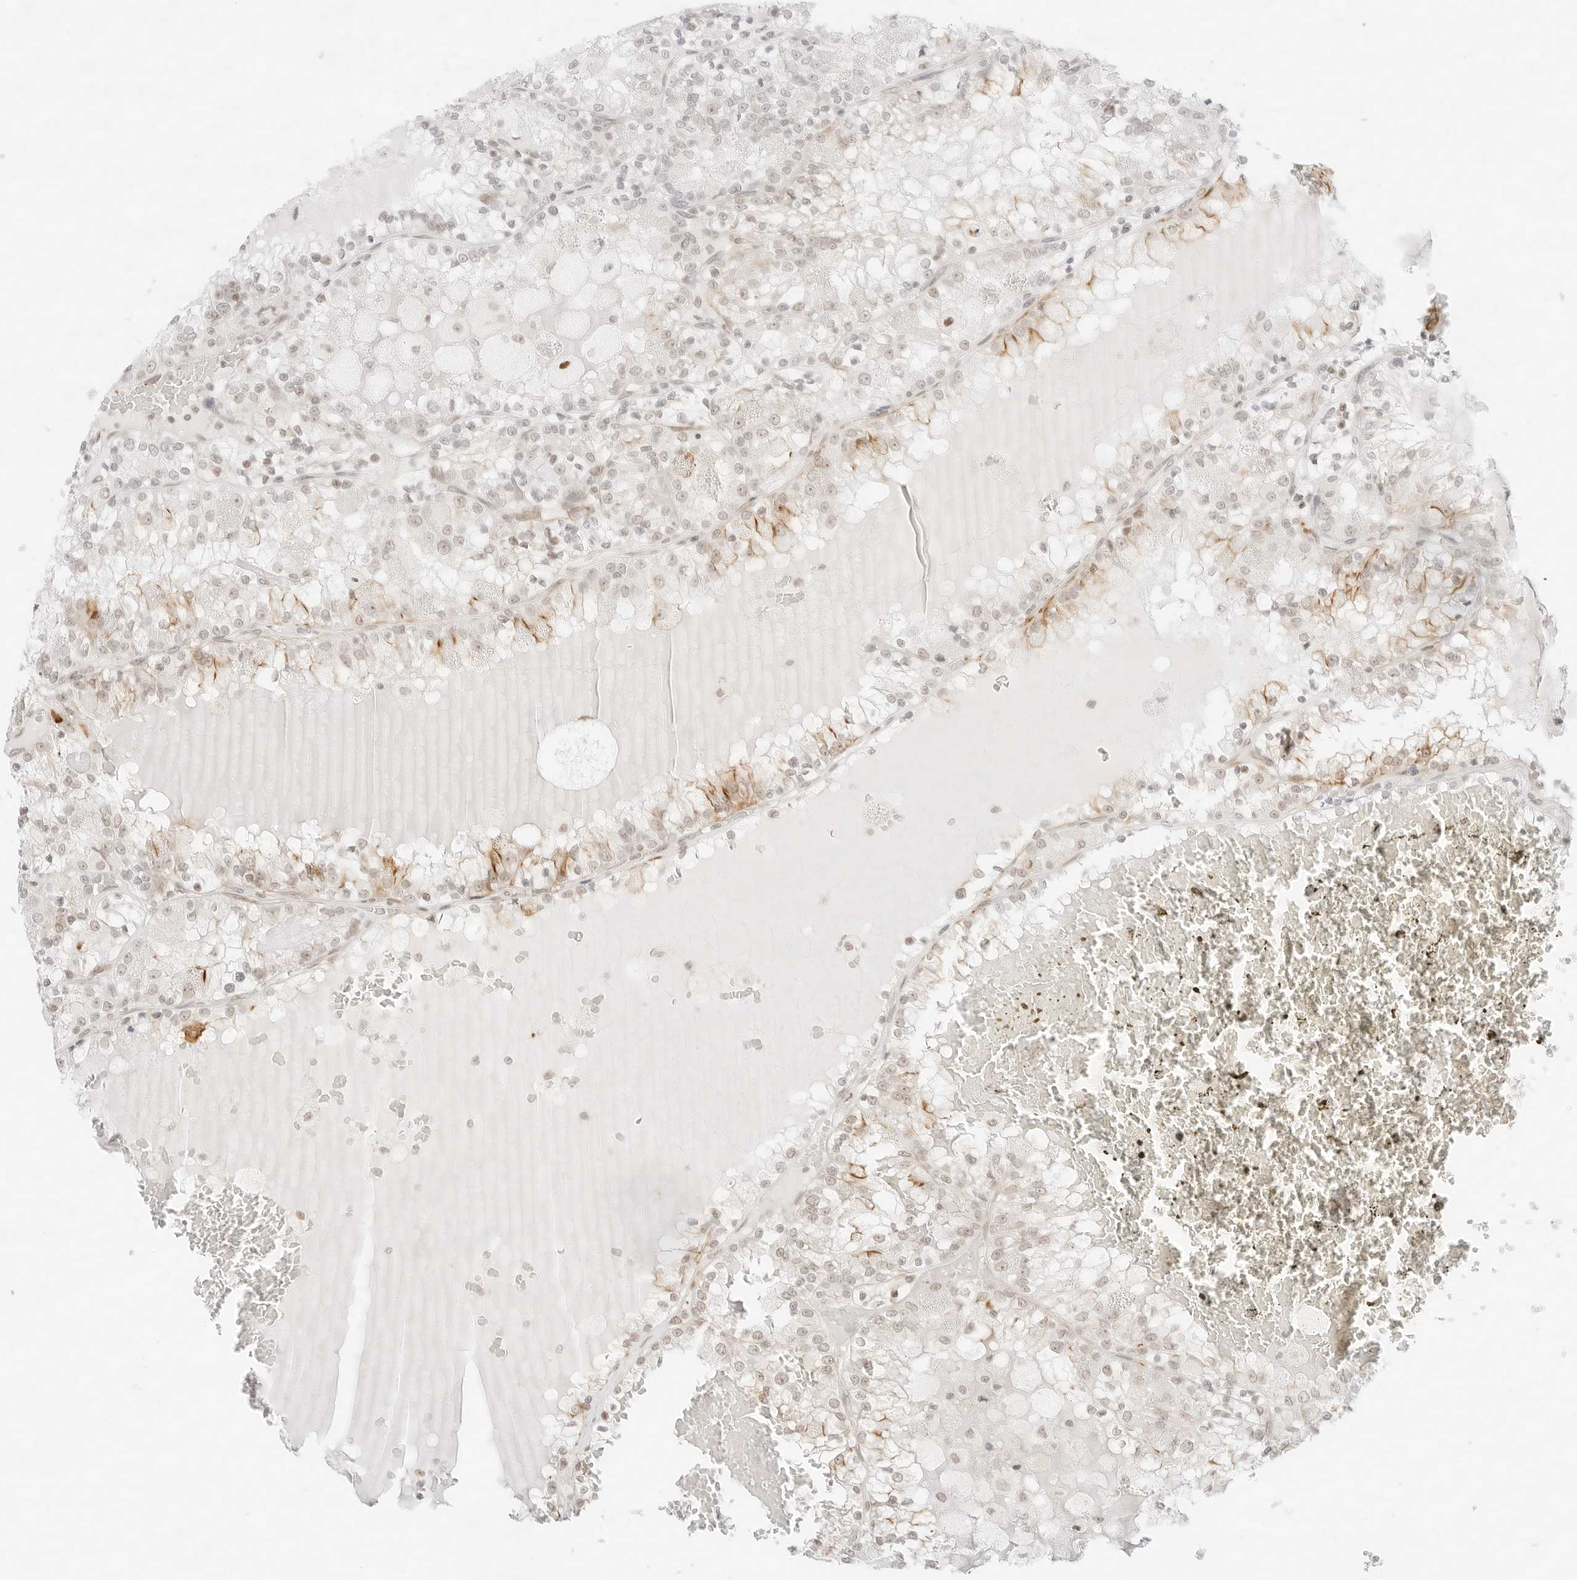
{"staining": {"intensity": "moderate", "quantity": "<25%", "location": "cytoplasmic/membranous"}, "tissue": "renal cancer", "cell_type": "Tumor cells", "image_type": "cancer", "snomed": [{"axis": "morphology", "description": "Adenocarcinoma, NOS"}, {"axis": "topography", "description": "Kidney"}], "caption": "Immunohistochemistry (IHC) histopathology image of neoplastic tissue: human adenocarcinoma (renal) stained using immunohistochemistry (IHC) displays low levels of moderate protein expression localized specifically in the cytoplasmic/membranous of tumor cells, appearing as a cytoplasmic/membranous brown color.", "gene": "GNAS", "patient": {"sex": "female", "age": 56}}